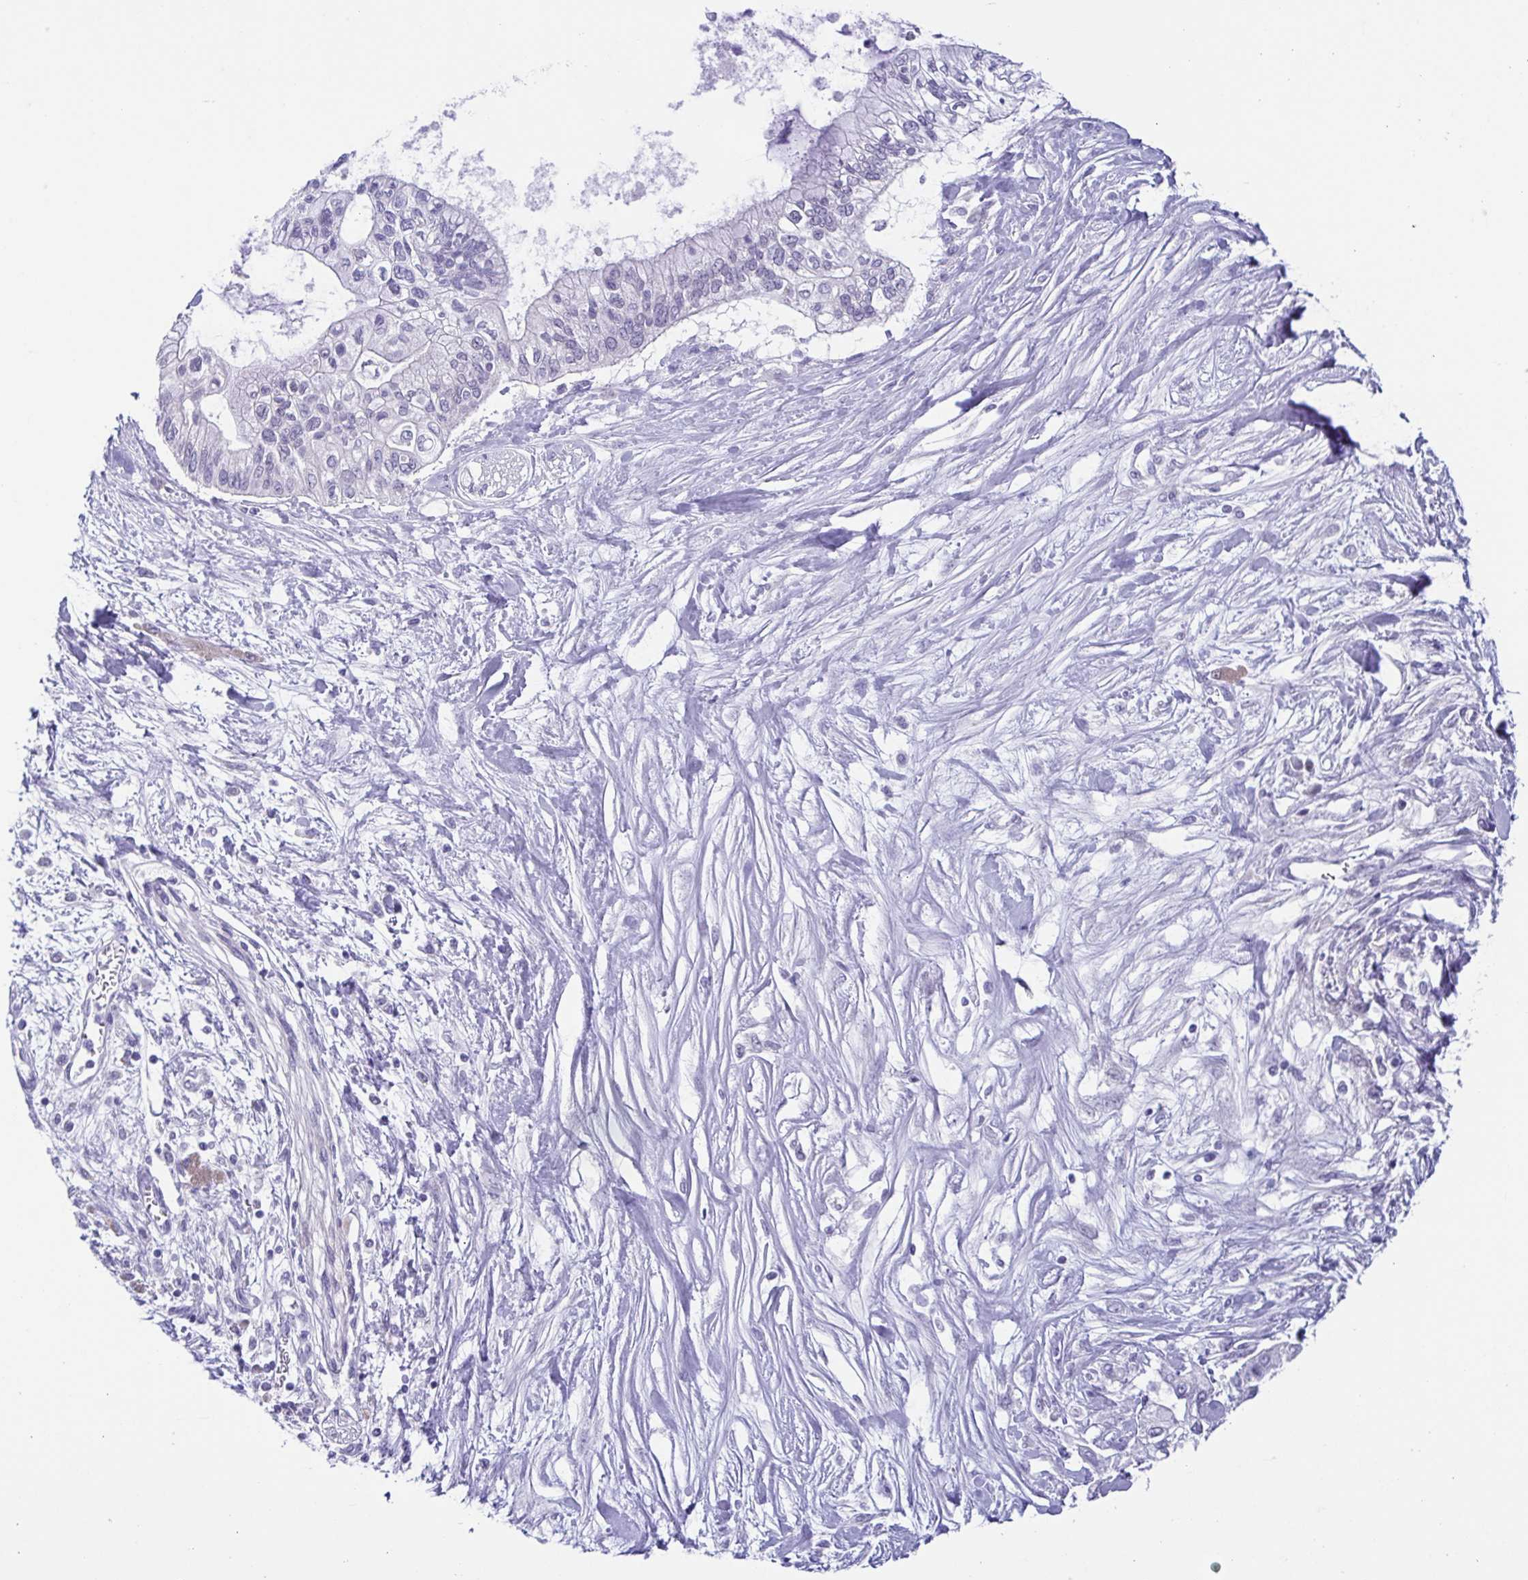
{"staining": {"intensity": "negative", "quantity": "none", "location": "none"}, "tissue": "pancreatic cancer", "cell_type": "Tumor cells", "image_type": "cancer", "snomed": [{"axis": "morphology", "description": "Adenocarcinoma, NOS"}, {"axis": "topography", "description": "Pancreas"}], "caption": "Tumor cells are negative for brown protein staining in pancreatic adenocarcinoma.", "gene": "UBE2Q1", "patient": {"sex": "female", "age": 77}}